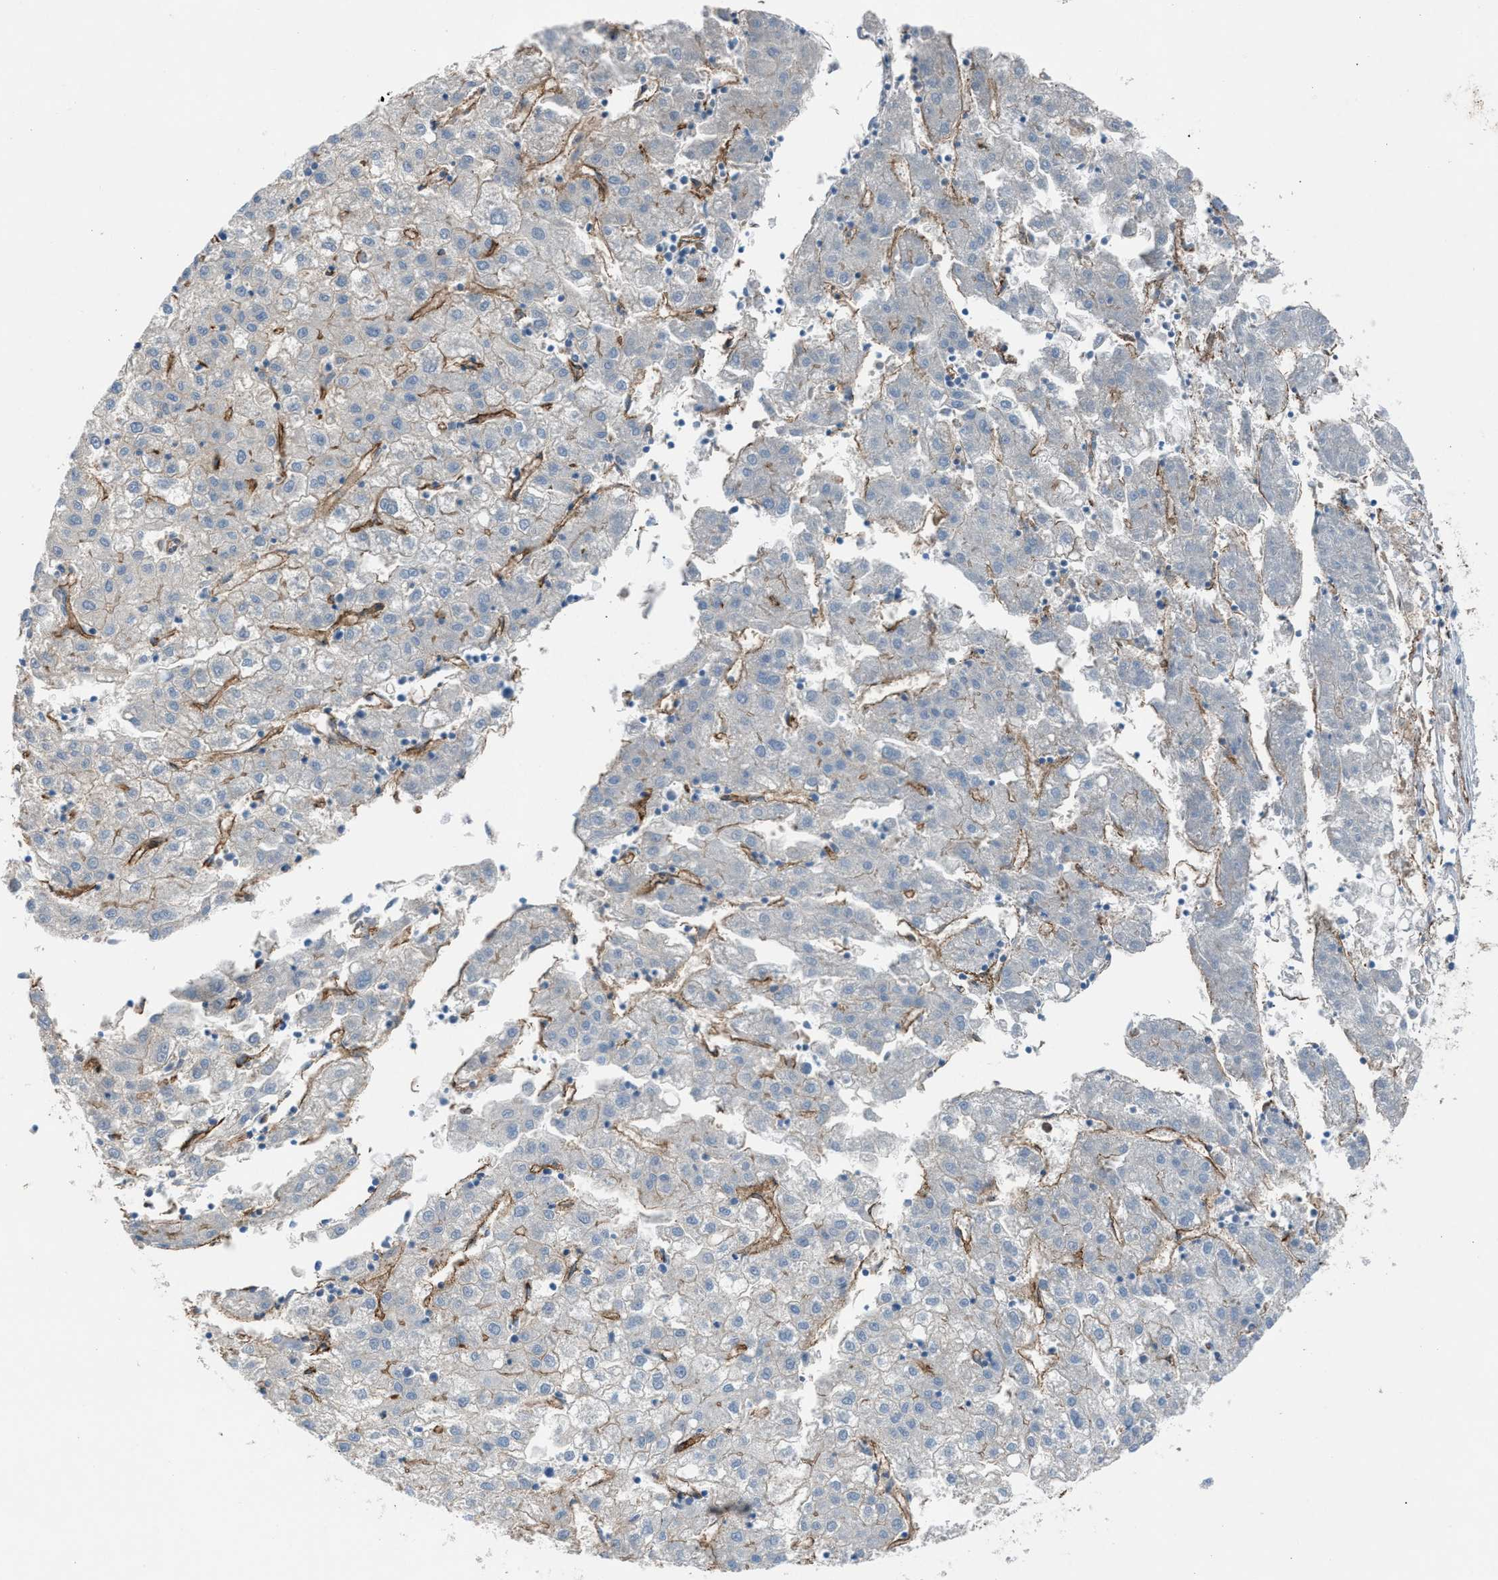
{"staining": {"intensity": "negative", "quantity": "none", "location": "none"}, "tissue": "liver cancer", "cell_type": "Tumor cells", "image_type": "cancer", "snomed": [{"axis": "morphology", "description": "Carcinoma, Hepatocellular, NOS"}, {"axis": "topography", "description": "Liver"}], "caption": "Tumor cells show no significant protein staining in liver cancer.", "gene": "DYSF", "patient": {"sex": "male", "age": 72}}